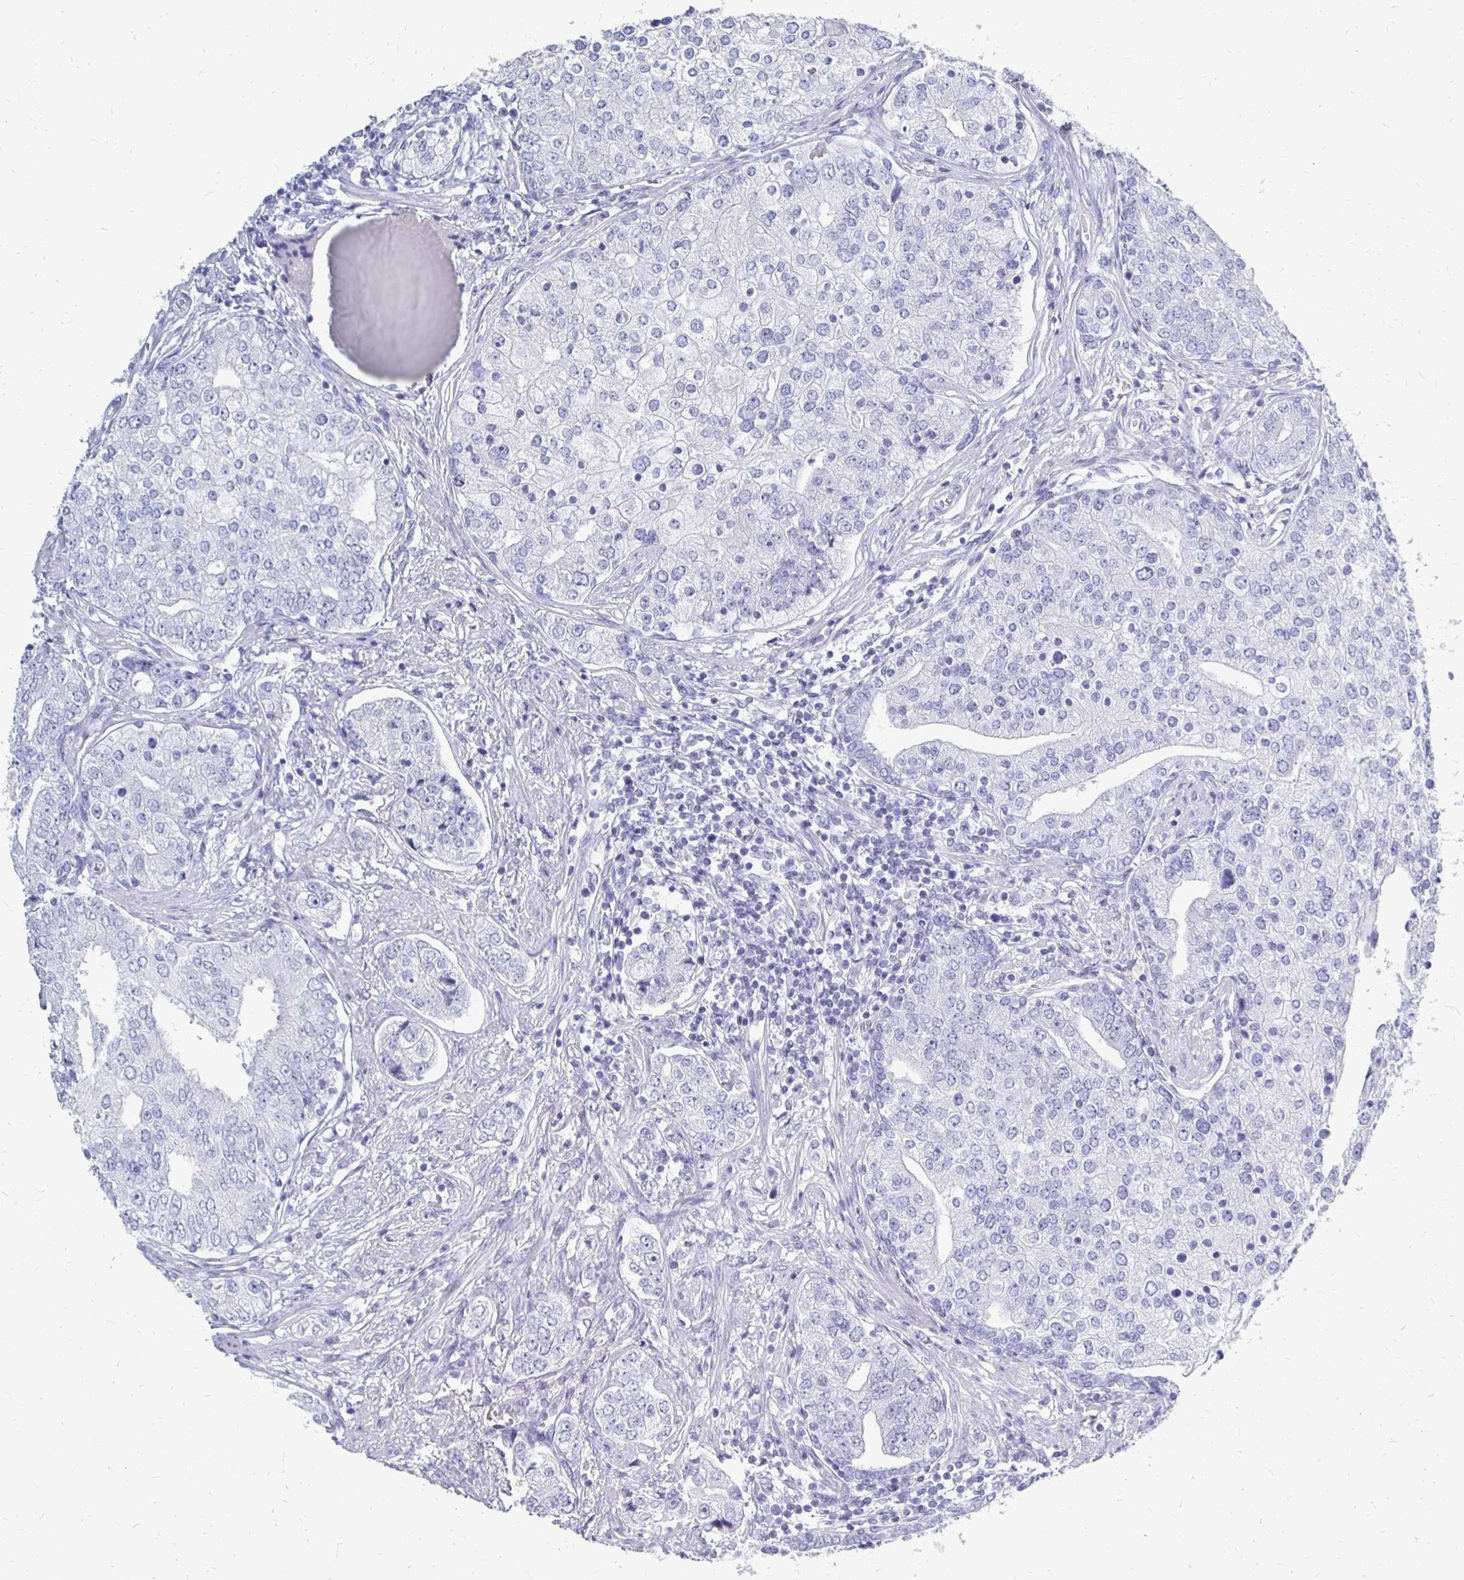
{"staining": {"intensity": "negative", "quantity": "none", "location": "none"}, "tissue": "prostate cancer", "cell_type": "Tumor cells", "image_type": "cancer", "snomed": [{"axis": "morphology", "description": "Adenocarcinoma, High grade"}, {"axis": "topography", "description": "Prostate"}], "caption": "IHC of prostate cancer (high-grade adenocarcinoma) displays no positivity in tumor cells. (DAB IHC with hematoxylin counter stain).", "gene": "SYCP3", "patient": {"sex": "male", "age": 60}}